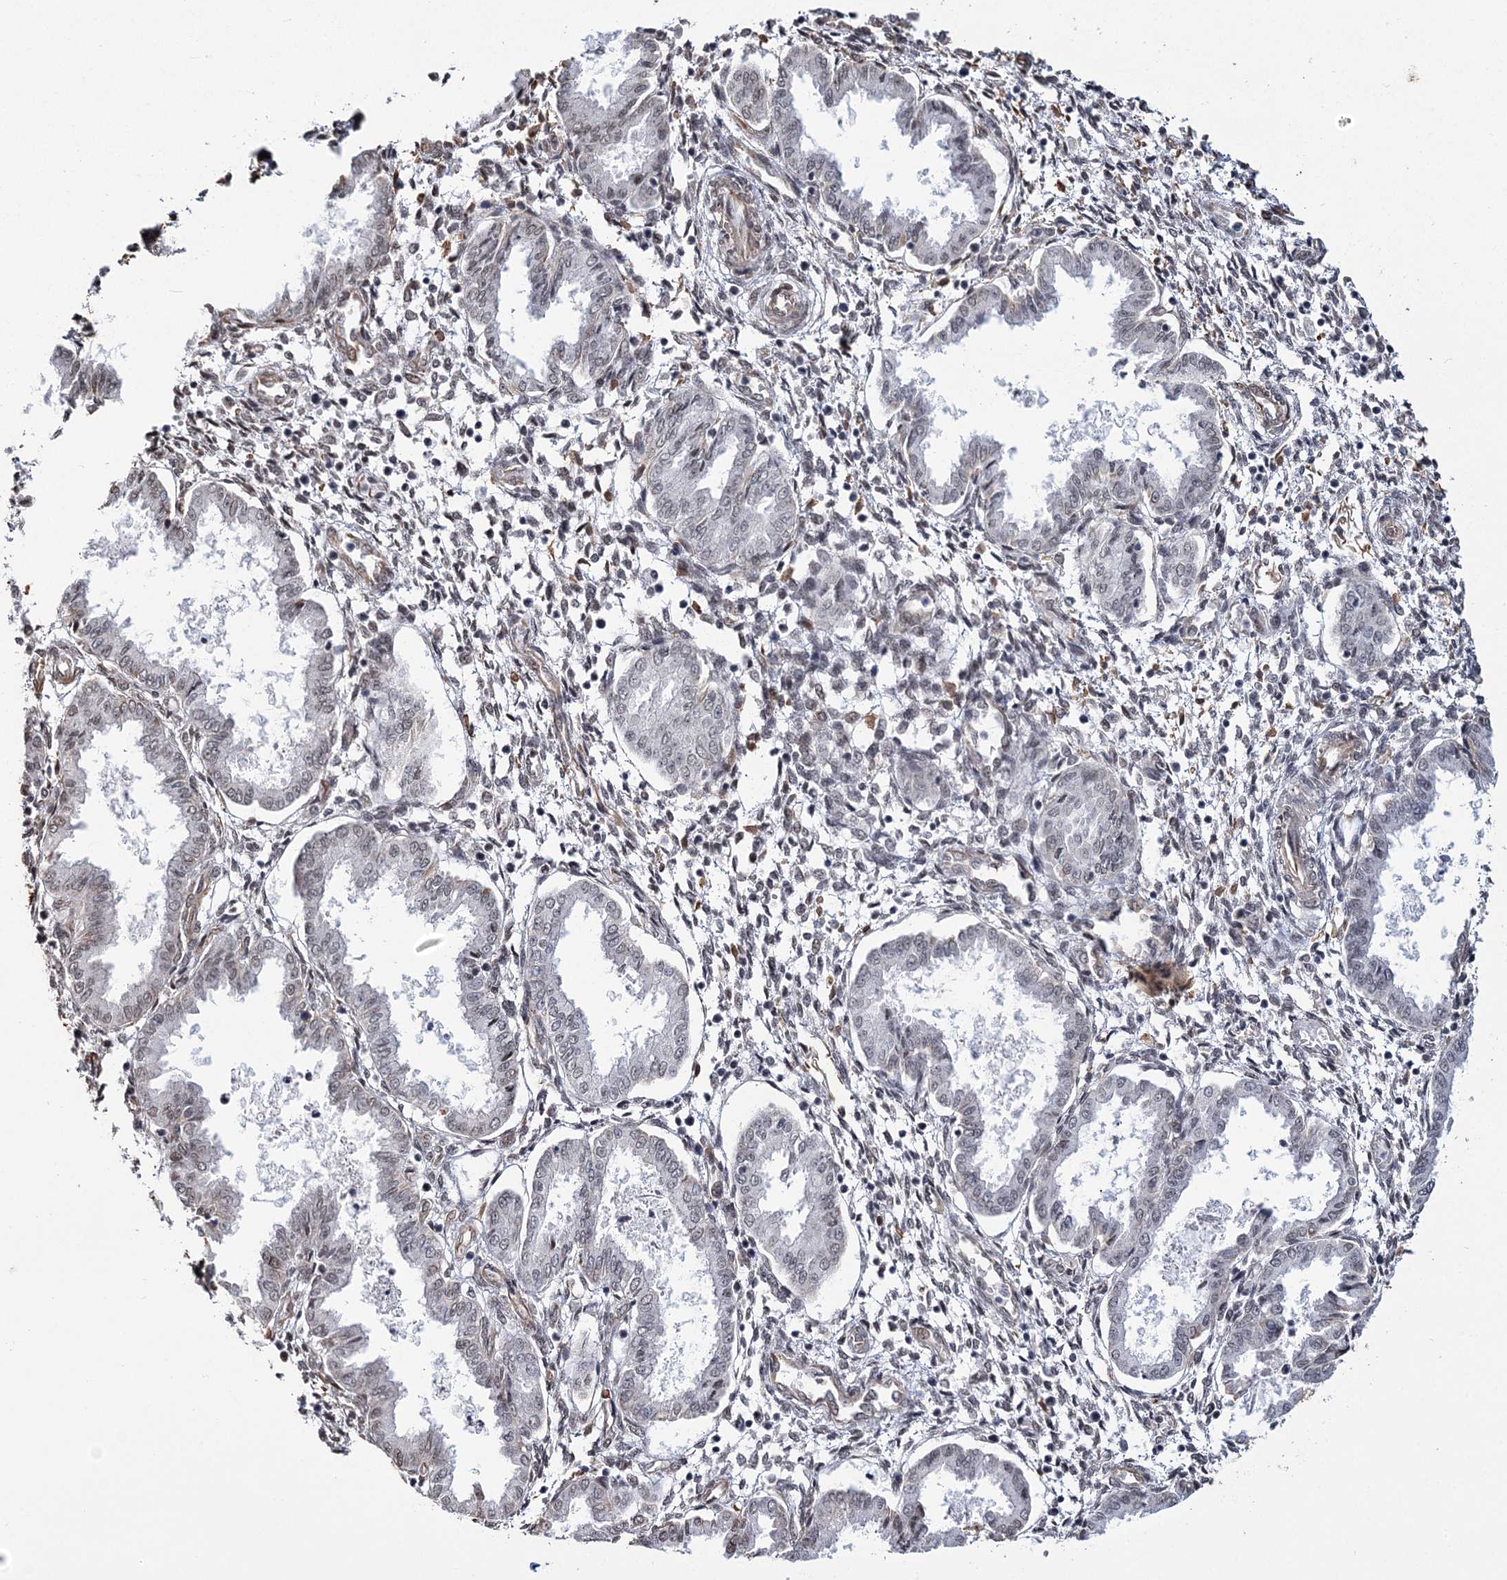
{"staining": {"intensity": "moderate", "quantity": "25%-75%", "location": "cytoplasmic/membranous,nuclear"}, "tissue": "endometrium", "cell_type": "Cells in endometrial stroma", "image_type": "normal", "snomed": [{"axis": "morphology", "description": "Normal tissue, NOS"}, {"axis": "topography", "description": "Endometrium"}], "caption": "Protein staining of unremarkable endometrium shows moderate cytoplasmic/membranous,nuclear positivity in about 25%-75% of cells in endometrial stroma. The staining was performed using DAB, with brown indicating positive protein expression. Nuclei are stained blue with hematoxylin.", "gene": "ATP11B", "patient": {"sex": "female", "age": 33}}